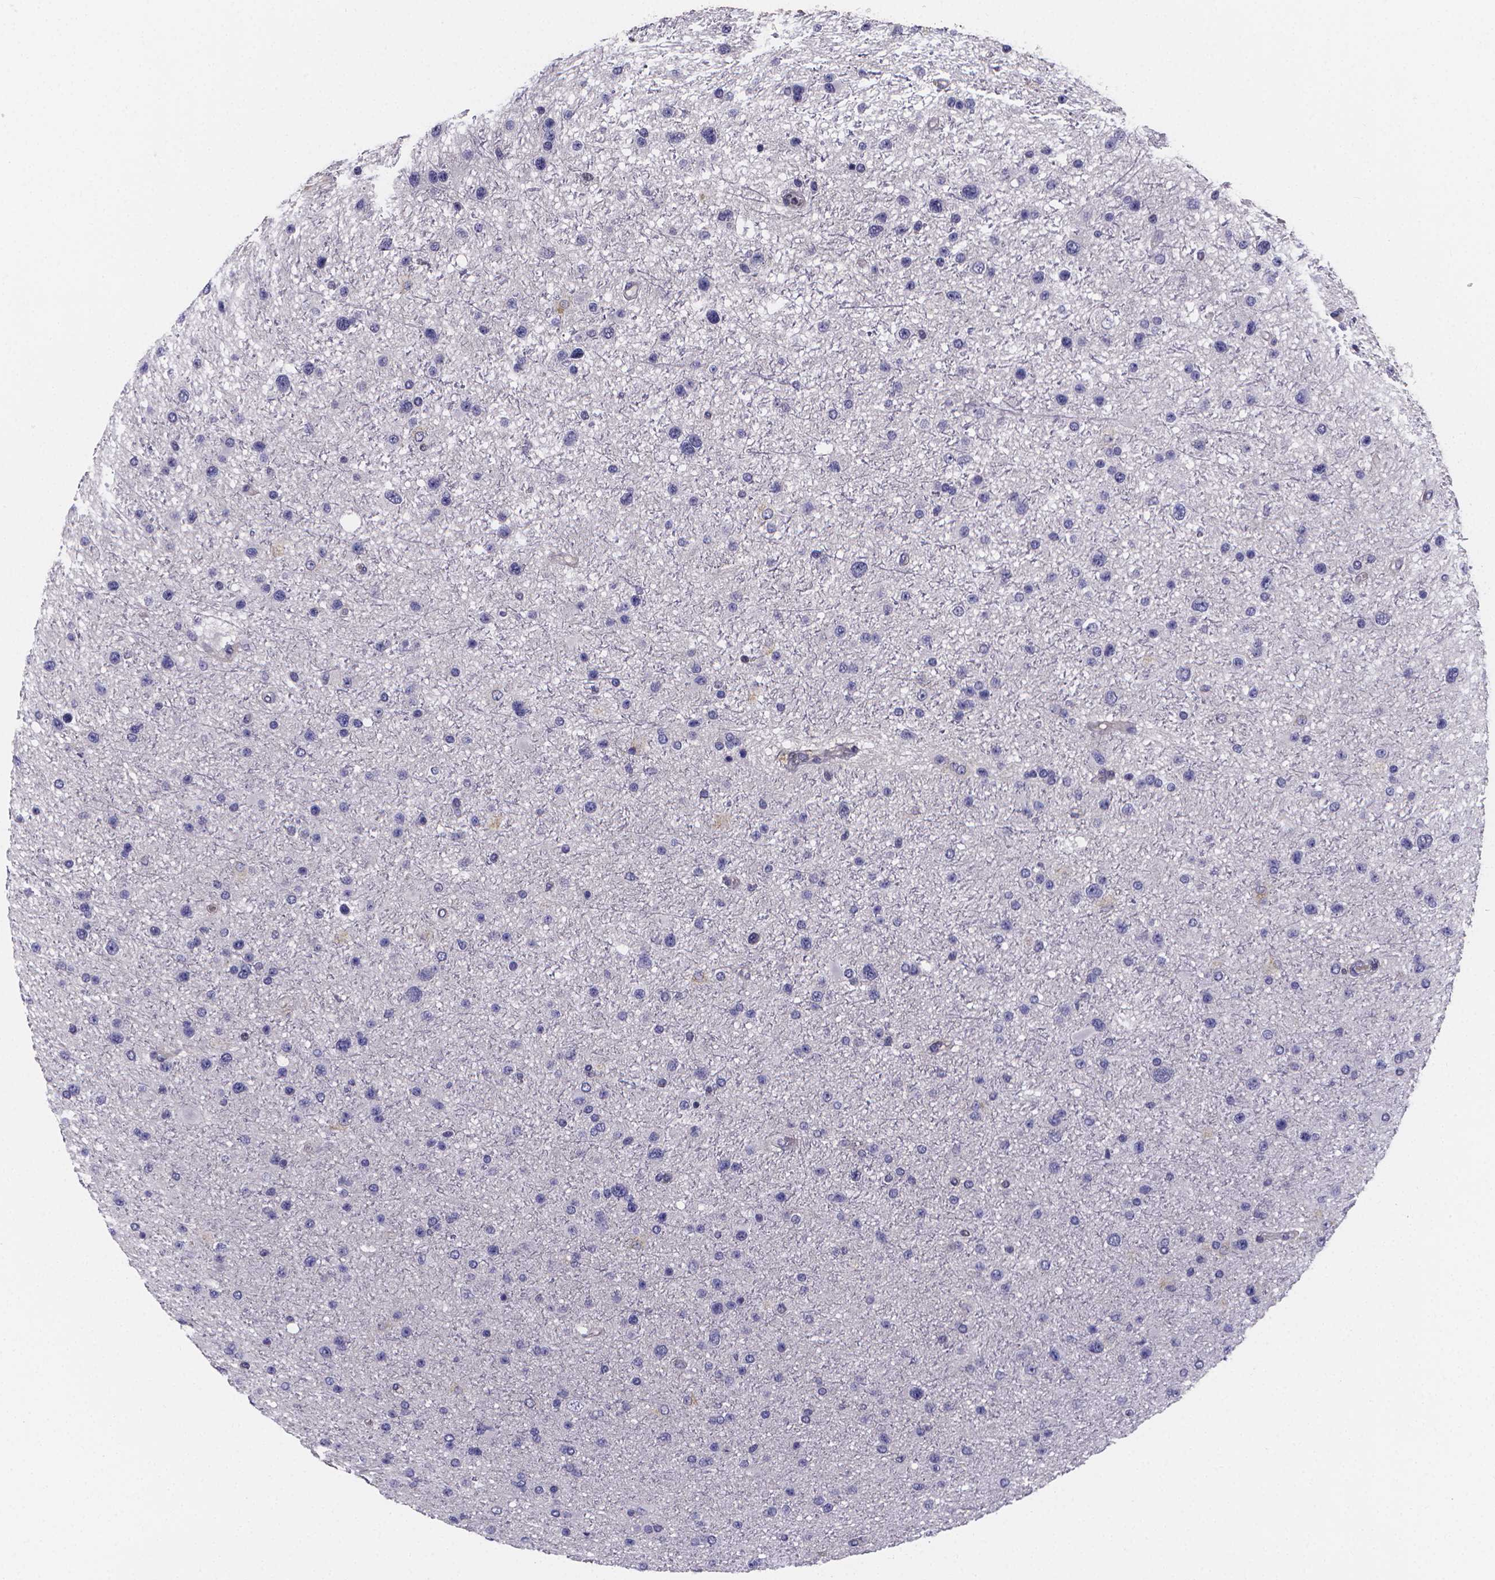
{"staining": {"intensity": "negative", "quantity": "none", "location": "none"}, "tissue": "glioma", "cell_type": "Tumor cells", "image_type": "cancer", "snomed": [{"axis": "morphology", "description": "Glioma, malignant, Low grade"}, {"axis": "topography", "description": "Brain"}], "caption": "Tumor cells show no significant expression in glioma. (Stains: DAB IHC with hematoxylin counter stain, Microscopy: brightfield microscopy at high magnification).", "gene": "PAH", "patient": {"sex": "female", "age": 32}}